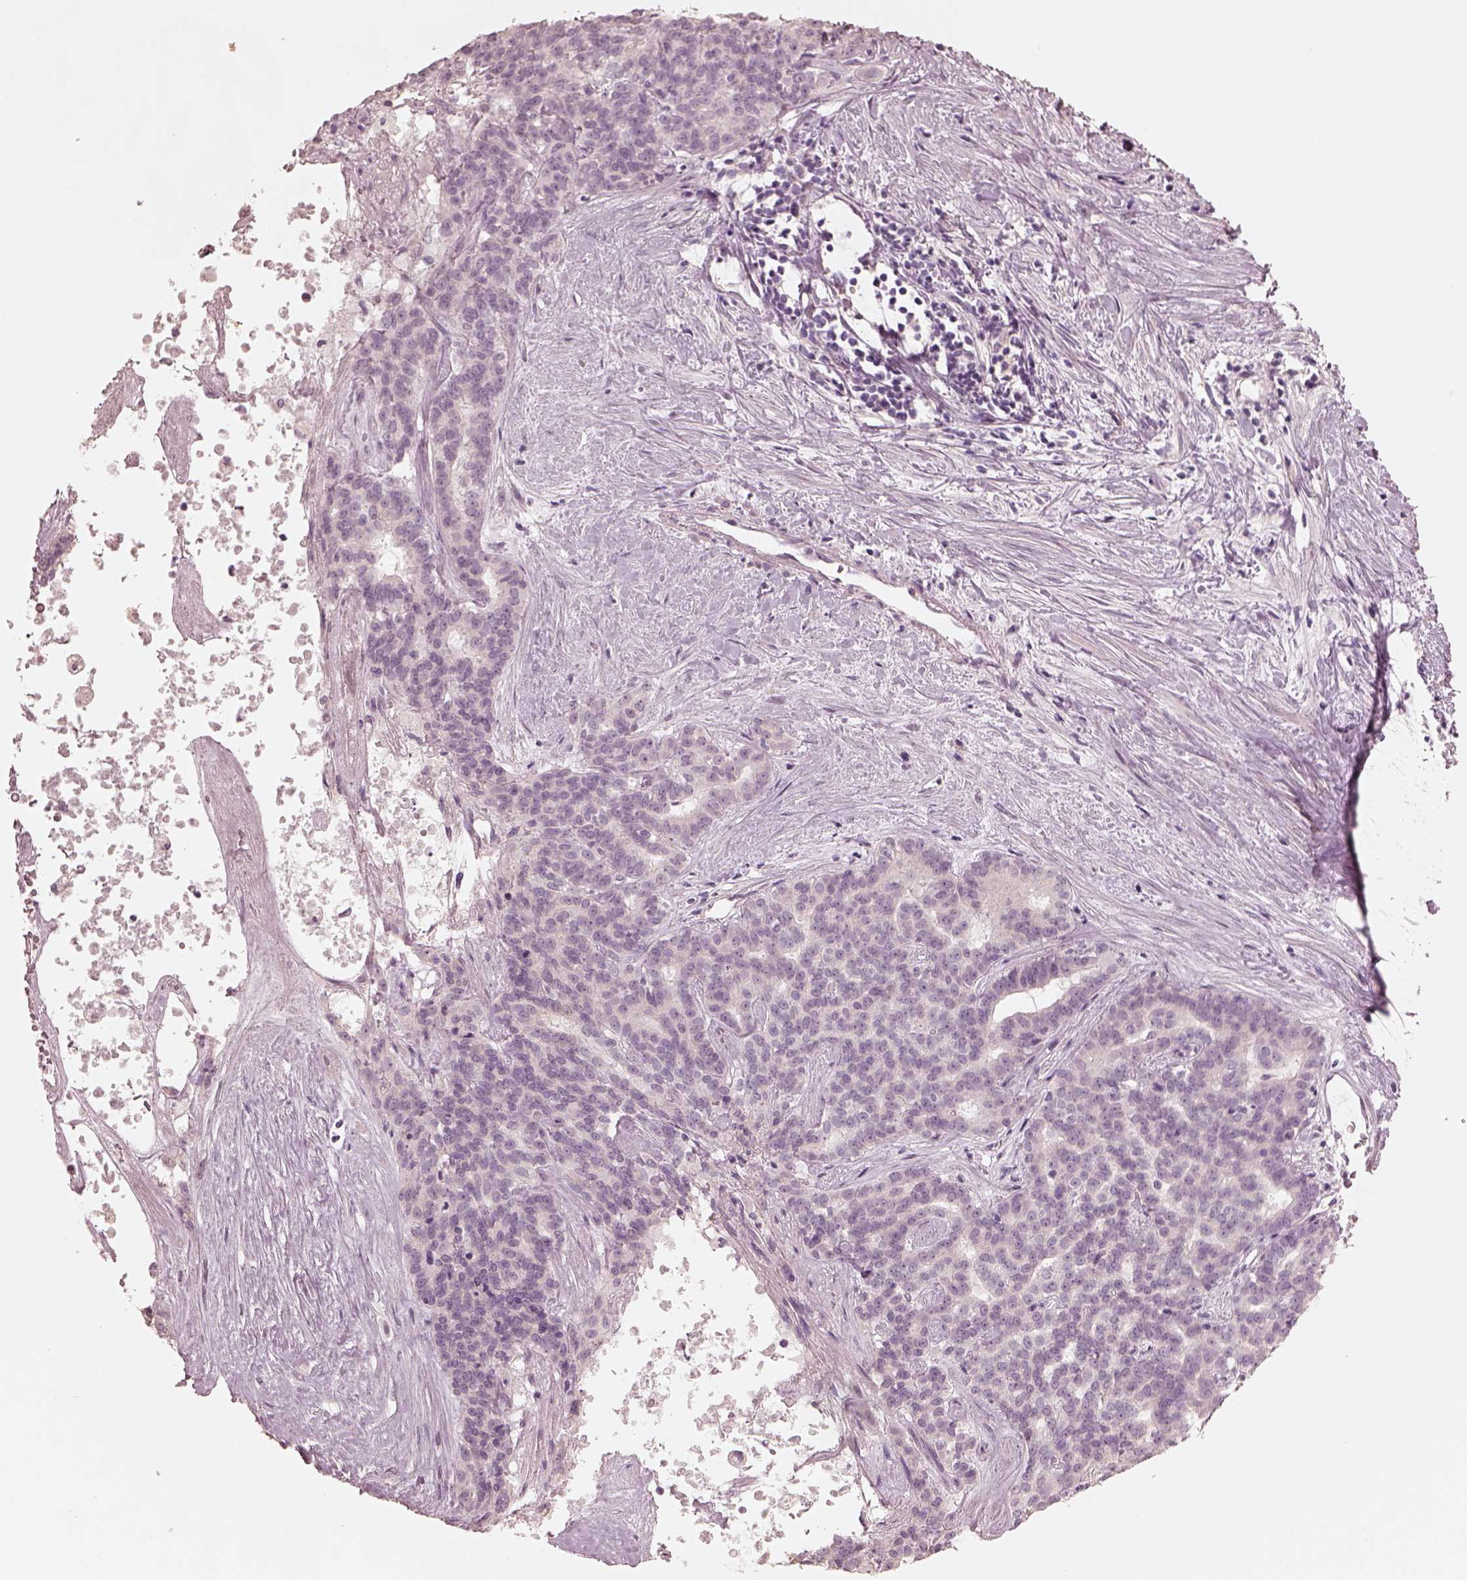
{"staining": {"intensity": "negative", "quantity": "none", "location": "none"}, "tissue": "liver cancer", "cell_type": "Tumor cells", "image_type": "cancer", "snomed": [{"axis": "morphology", "description": "Cholangiocarcinoma"}, {"axis": "topography", "description": "Liver"}], "caption": "High magnification brightfield microscopy of liver cancer (cholangiocarcinoma) stained with DAB (3,3'-diaminobenzidine) (brown) and counterstained with hematoxylin (blue): tumor cells show no significant expression. (Stains: DAB immunohistochemistry with hematoxylin counter stain, Microscopy: brightfield microscopy at high magnification).", "gene": "OPTC", "patient": {"sex": "female", "age": 47}}